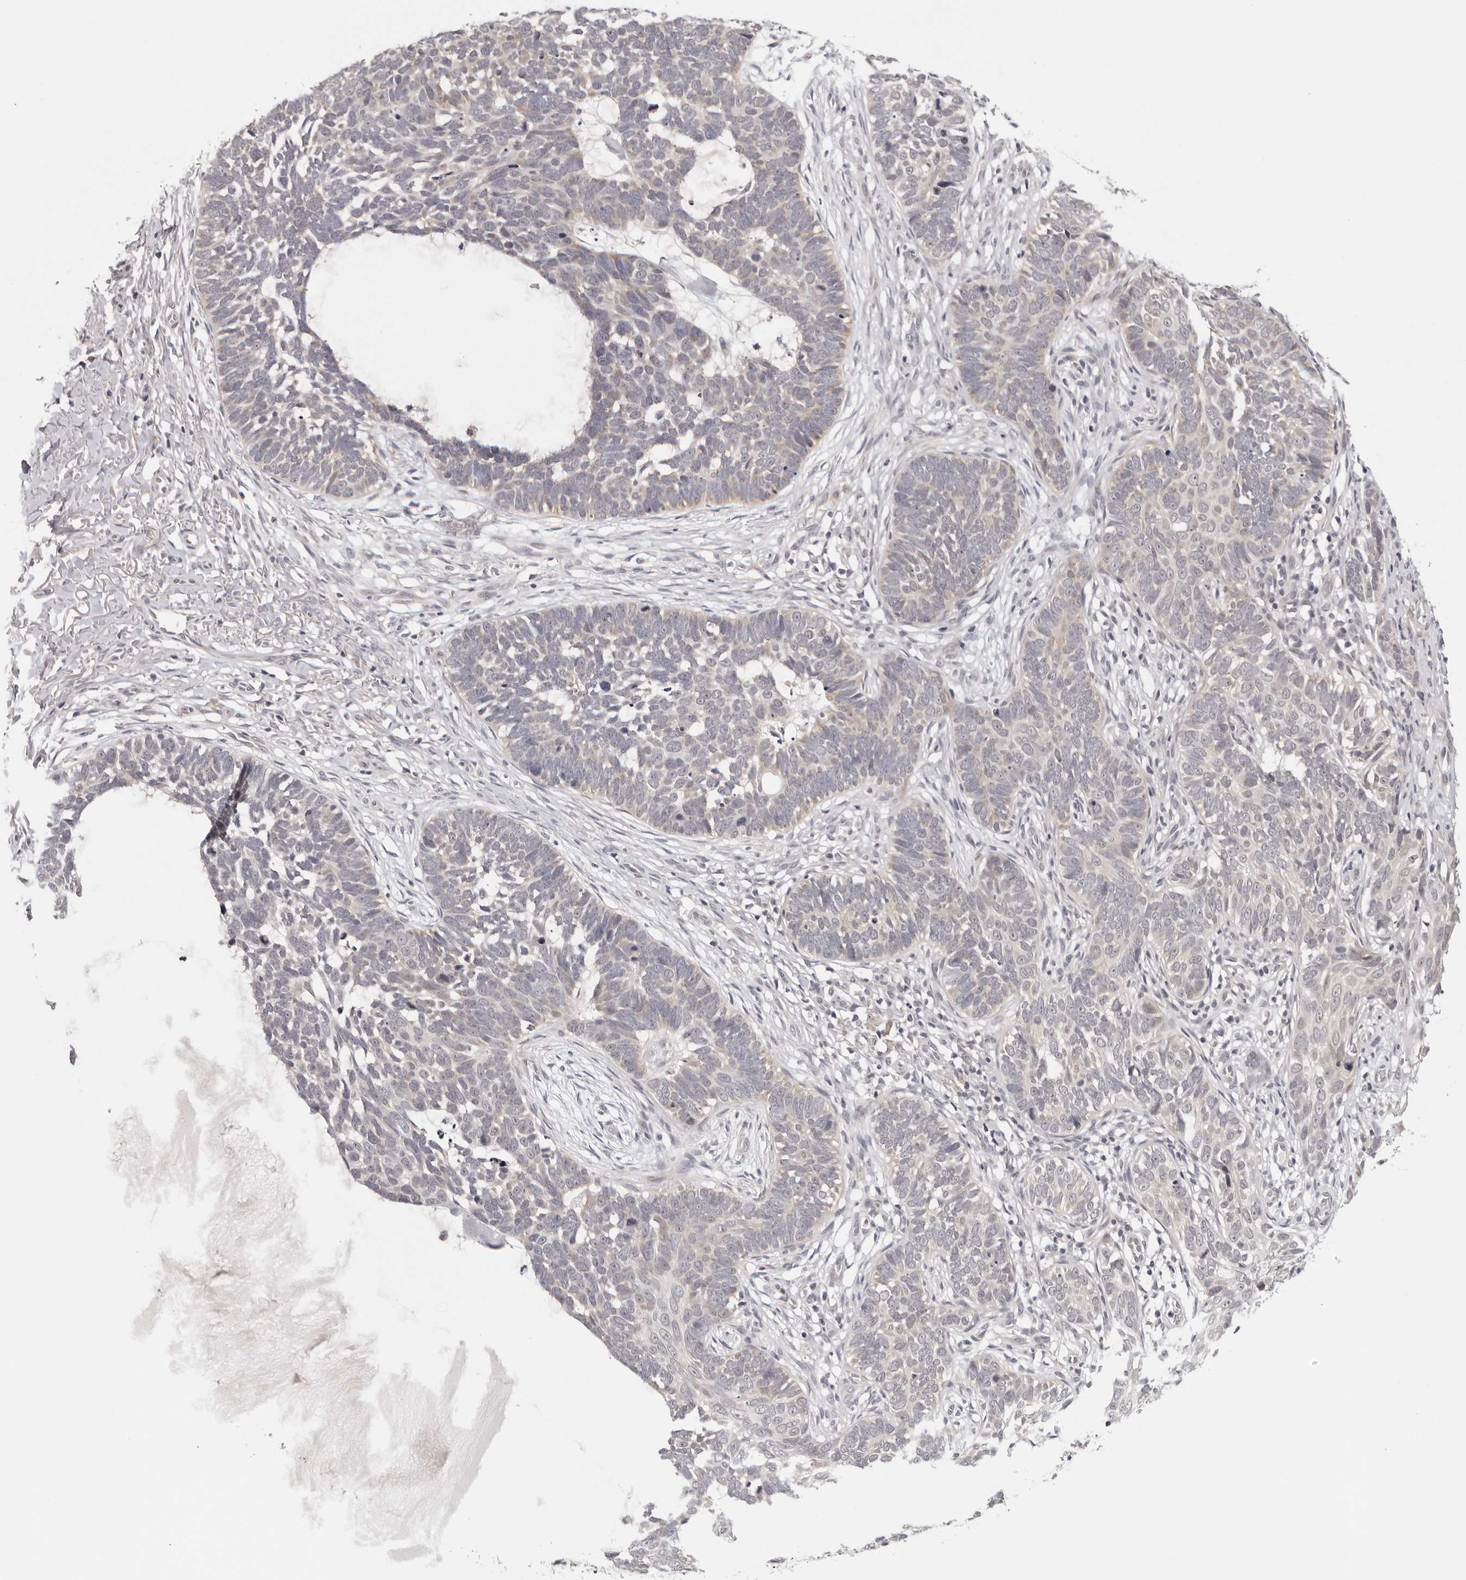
{"staining": {"intensity": "negative", "quantity": "none", "location": "none"}, "tissue": "skin cancer", "cell_type": "Tumor cells", "image_type": "cancer", "snomed": [{"axis": "morphology", "description": "Normal tissue, NOS"}, {"axis": "morphology", "description": "Basal cell carcinoma"}, {"axis": "topography", "description": "Skin"}], "caption": "Immunohistochemistry (IHC) histopathology image of basal cell carcinoma (skin) stained for a protein (brown), which exhibits no positivity in tumor cells.", "gene": "PRUNE1", "patient": {"sex": "male", "age": 77}}